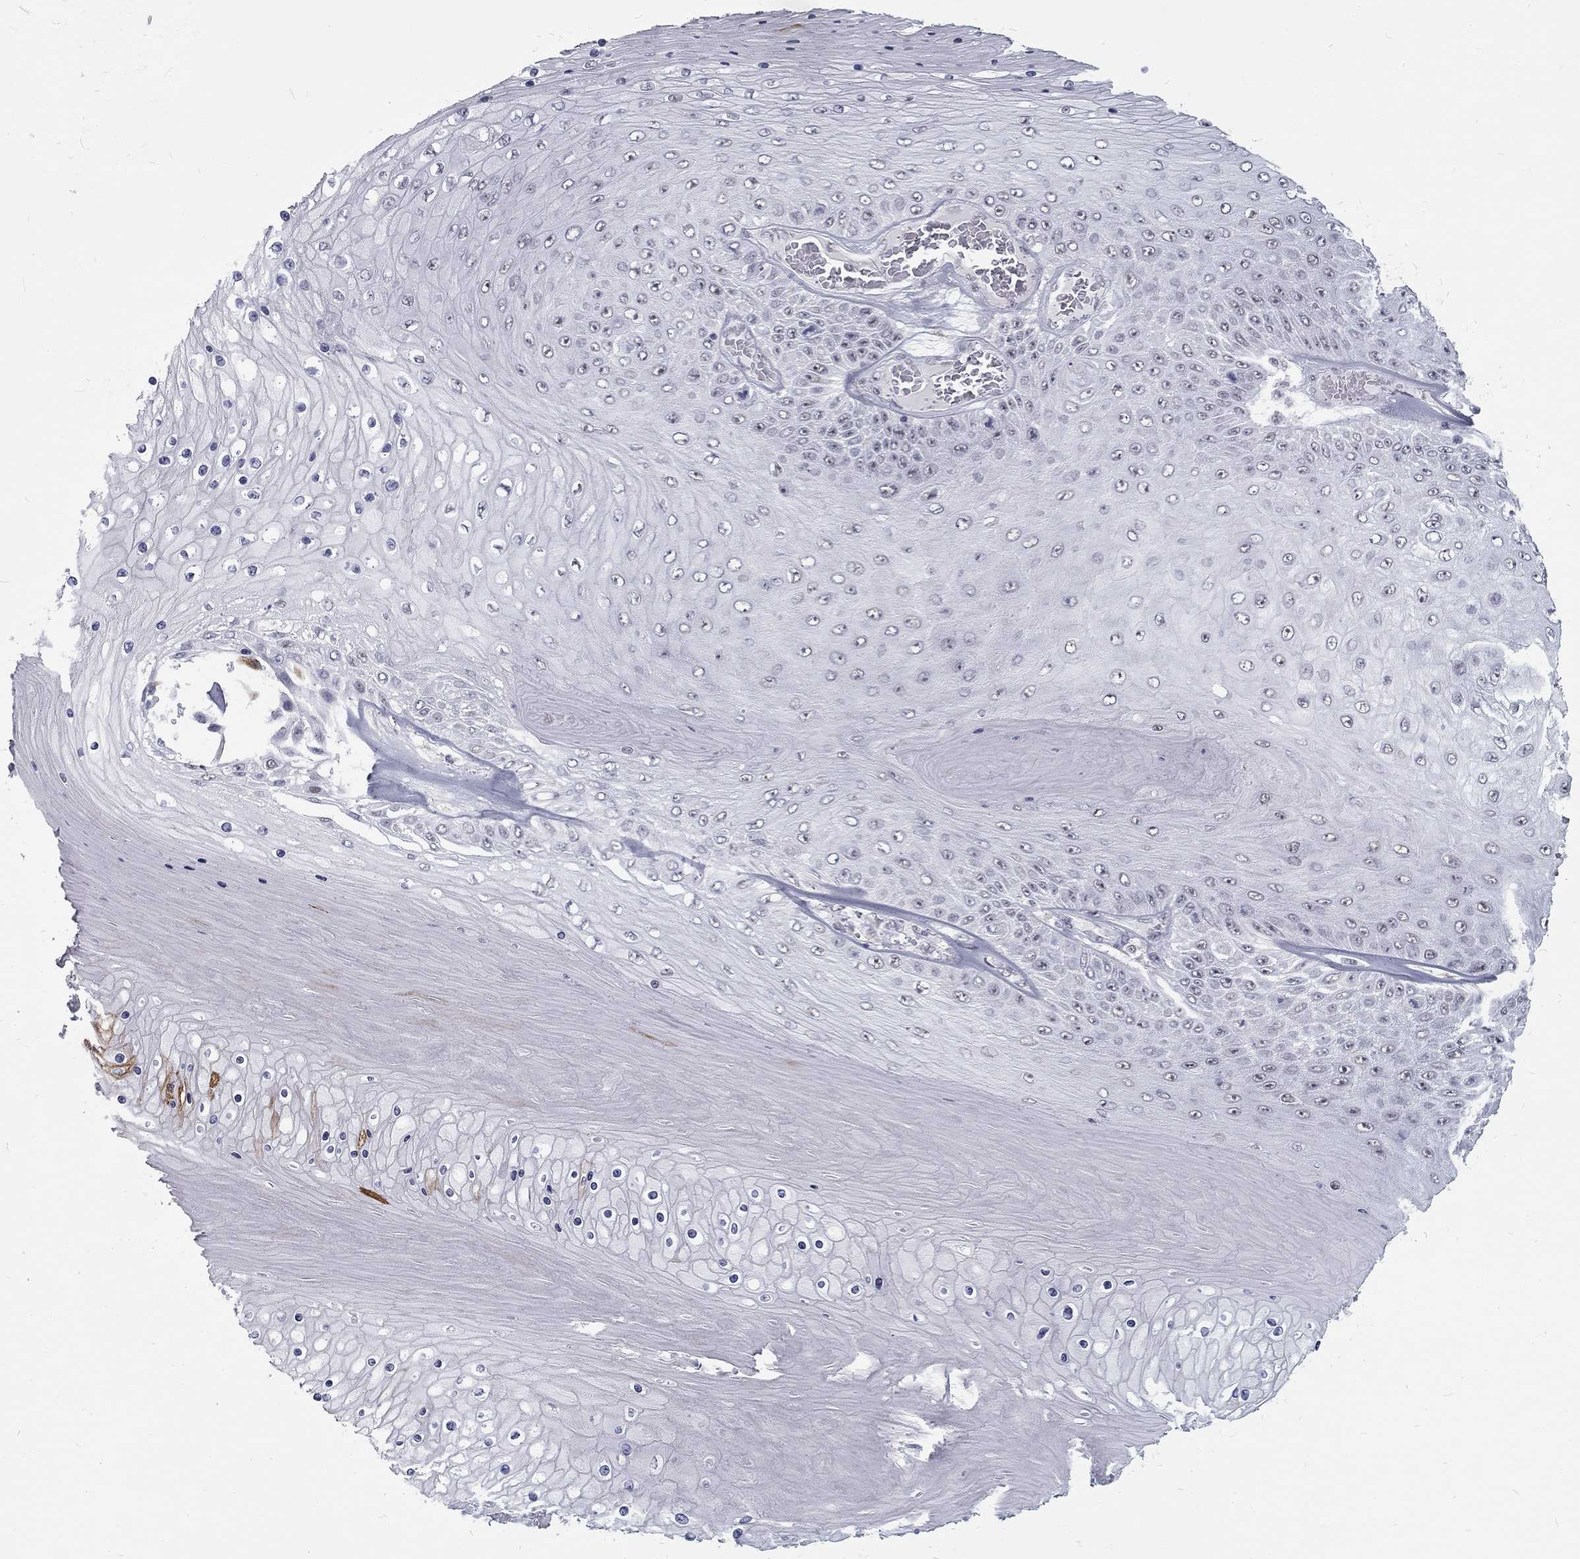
{"staining": {"intensity": "negative", "quantity": "none", "location": "none"}, "tissue": "skin cancer", "cell_type": "Tumor cells", "image_type": "cancer", "snomed": [{"axis": "morphology", "description": "Squamous cell carcinoma, NOS"}, {"axis": "topography", "description": "Skin"}], "caption": "Tumor cells show no significant positivity in skin cancer. Brightfield microscopy of immunohistochemistry (IHC) stained with DAB (3,3'-diaminobenzidine) (brown) and hematoxylin (blue), captured at high magnification.", "gene": "SNORC", "patient": {"sex": "male", "age": 62}}